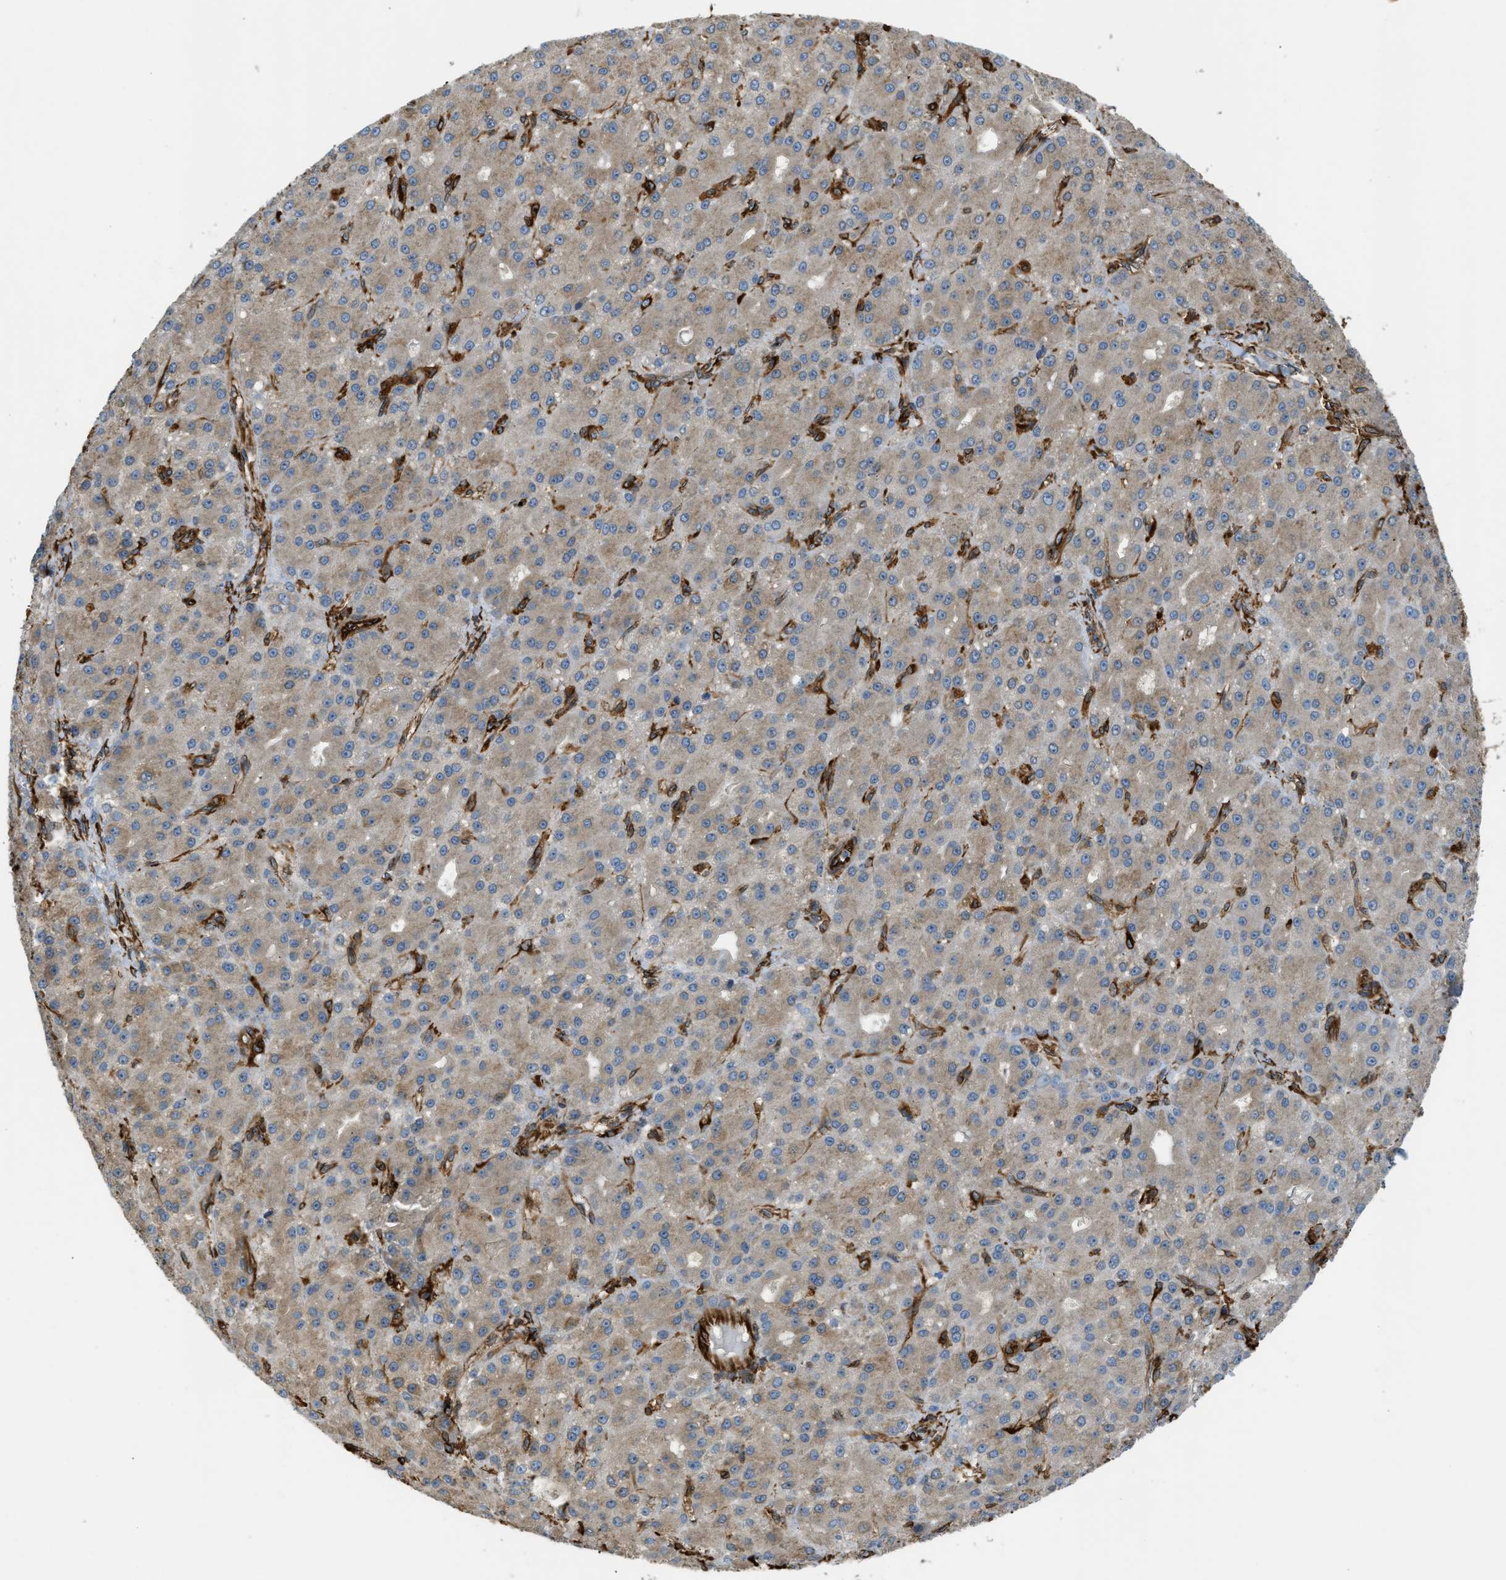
{"staining": {"intensity": "weak", "quantity": ">75%", "location": "cytoplasmic/membranous"}, "tissue": "liver cancer", "cell_type": "Tumor cells", "image_type": "cancer", "snomed": [{"axis": "morphology", "description": "Carcinoma, Hepatocellular, NOS"}, {"axis": "topography", "description": "Liver"}], "caption": "There is low levels of weak cytoplasmic/membranous expression in tumor cells of liver hepatocellular carcinoma, as demonstrated by immunohistochemical staining (brown color).", "gene": "BEX3", "patient": {"sex": "male", "age": 67}}